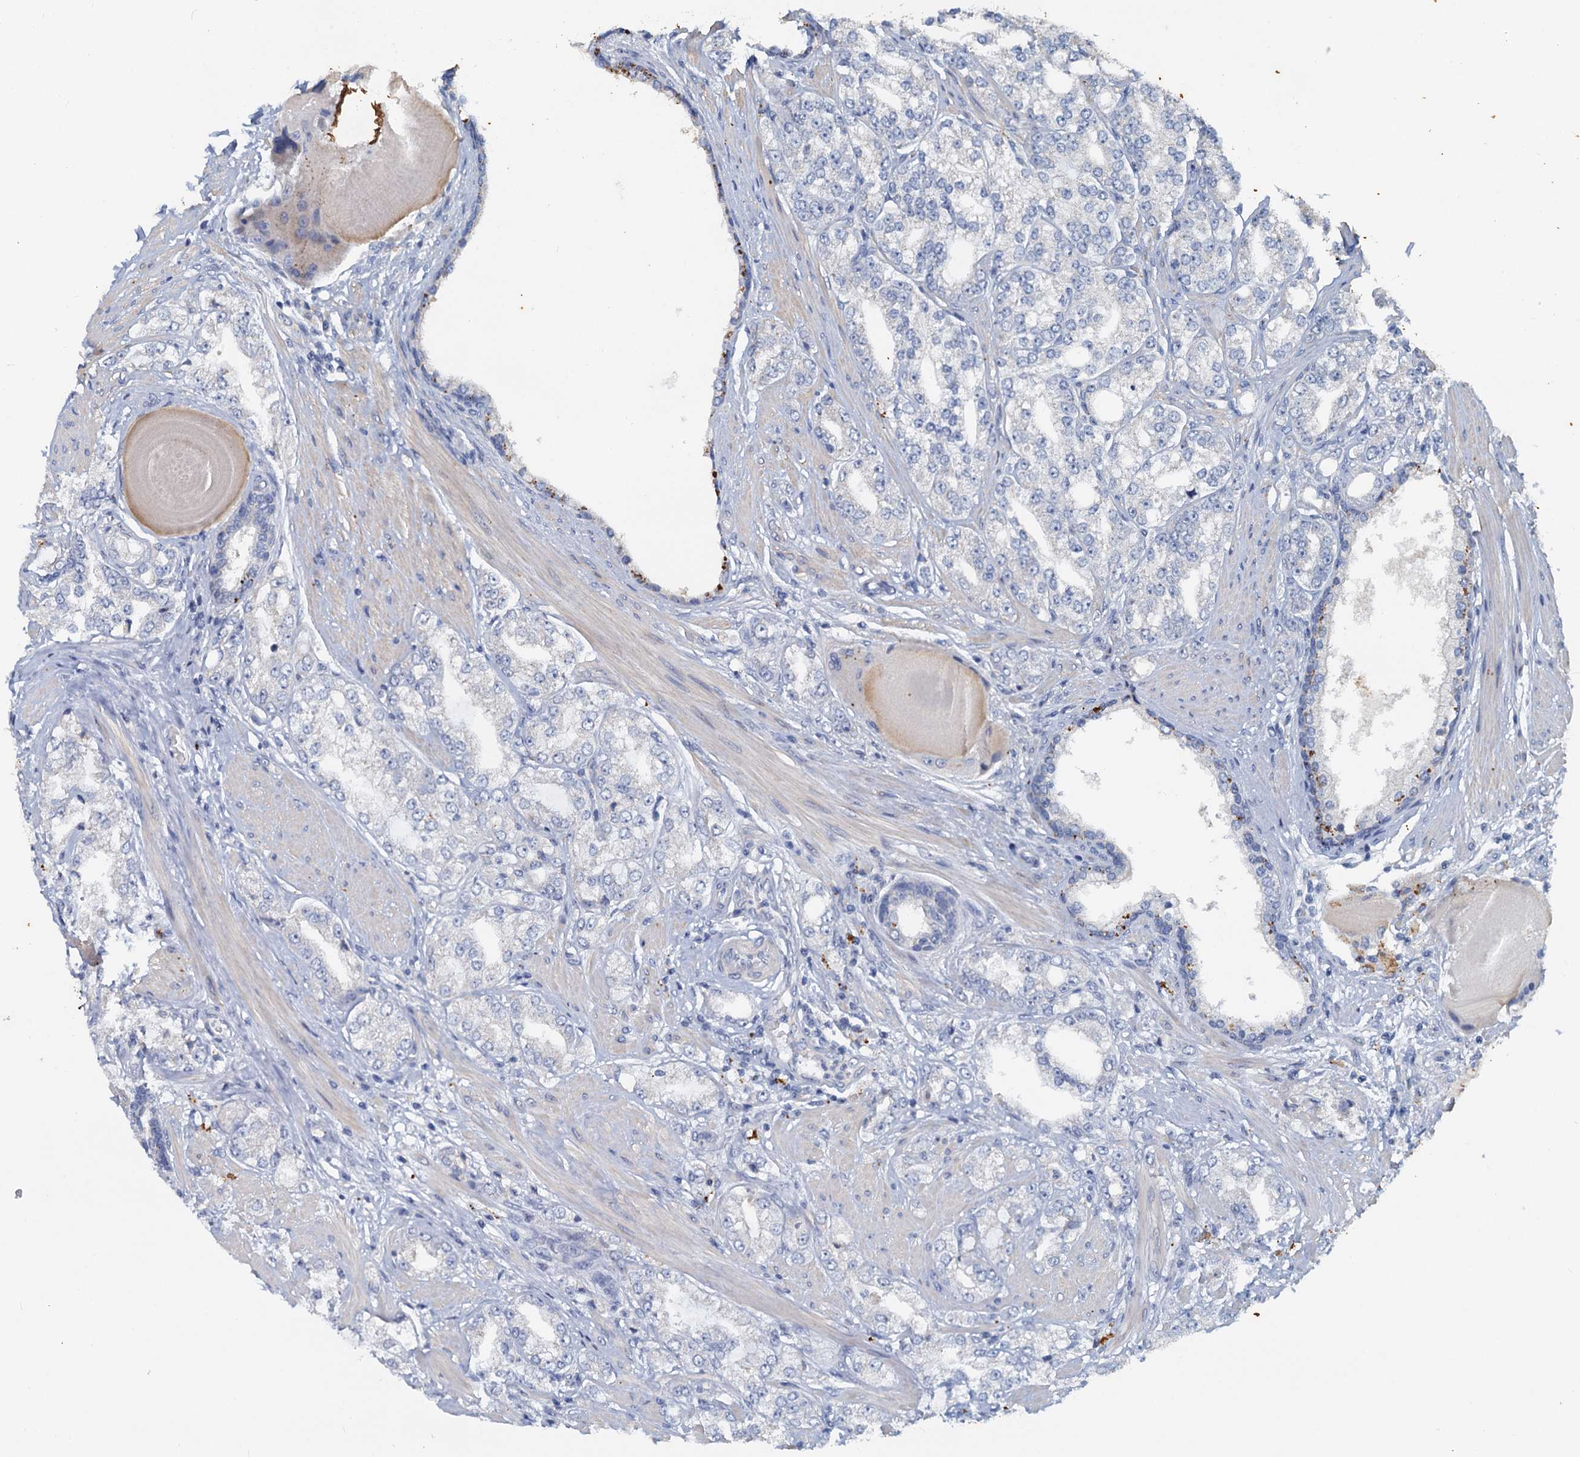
{"staining": {"intensity": "negative", "quantity": "none", "location": "none"}, "tissue": "prostate cancer", "cell_type": "Tumor cells", "image_type": "cancer", "snomed": [{"axis": "morphology", "description": "Adenocarcinoma, High grade"}, {"axis": "topography", "description": "Prostate"}], "caption": "Photomicrograph shows no significant protein expression in tumor cells of high-grade adenocarcinoma (prostate).", "gene": "SLC2A7", "patient": {"sex": "male", "age": 64}}